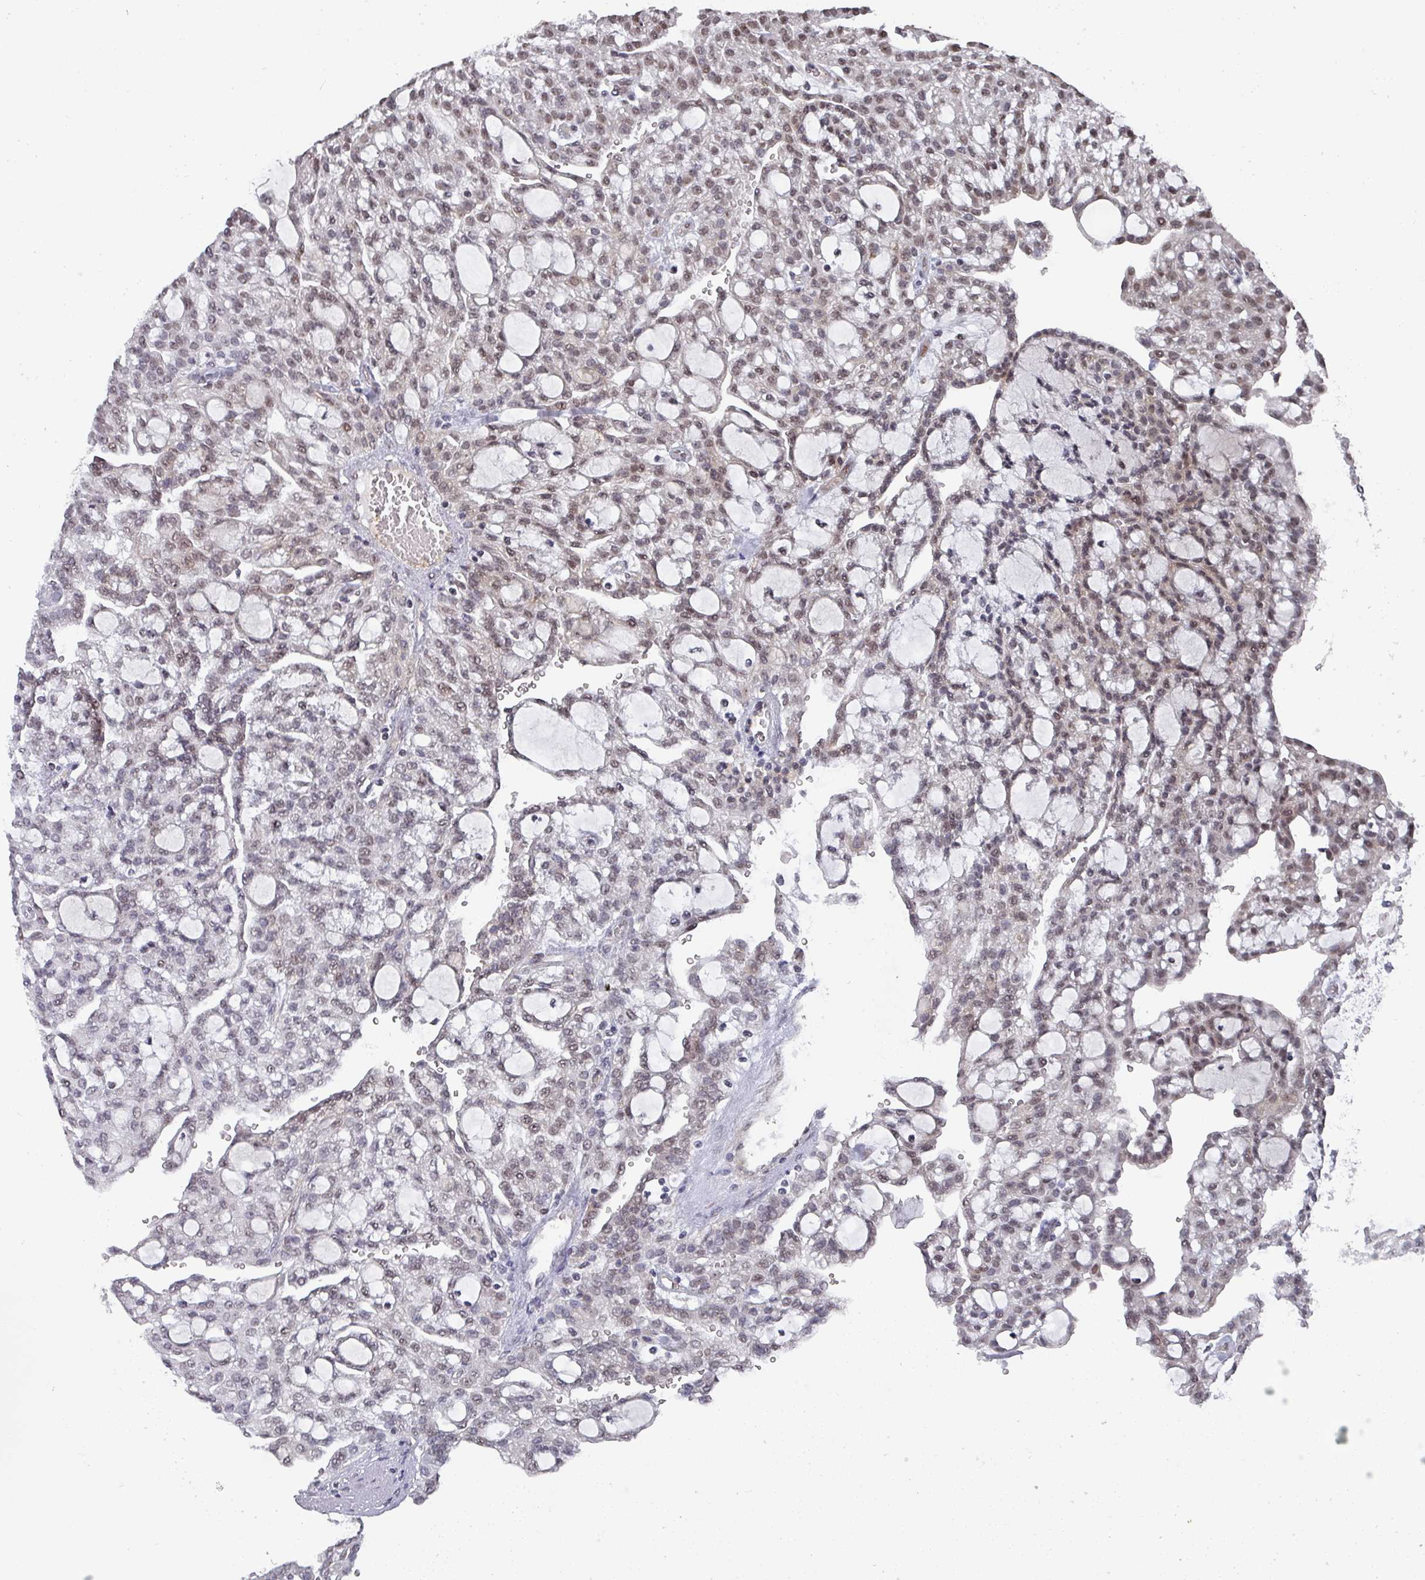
{"staining": {"intensity": "moderate", "quantity": "25%-75%", "location": "nuclear"}, "tissue": "renal cancer", "cell_type": "Tumor cells", "image_type": "cancer", "snomed": [{"axis": "morphology", "description": "Adenocarcinoma, NOS"}, {"axis": "topography", "description": "Kidney"}], "caption": "About 25%-75% of tumor cells in human renal cancer exhibit moderate nuclear protein positivity as visualized by brown immunohistochemical staining.", "gene": "ZNF654", "patient": {"sex": "male", "age": 63}}